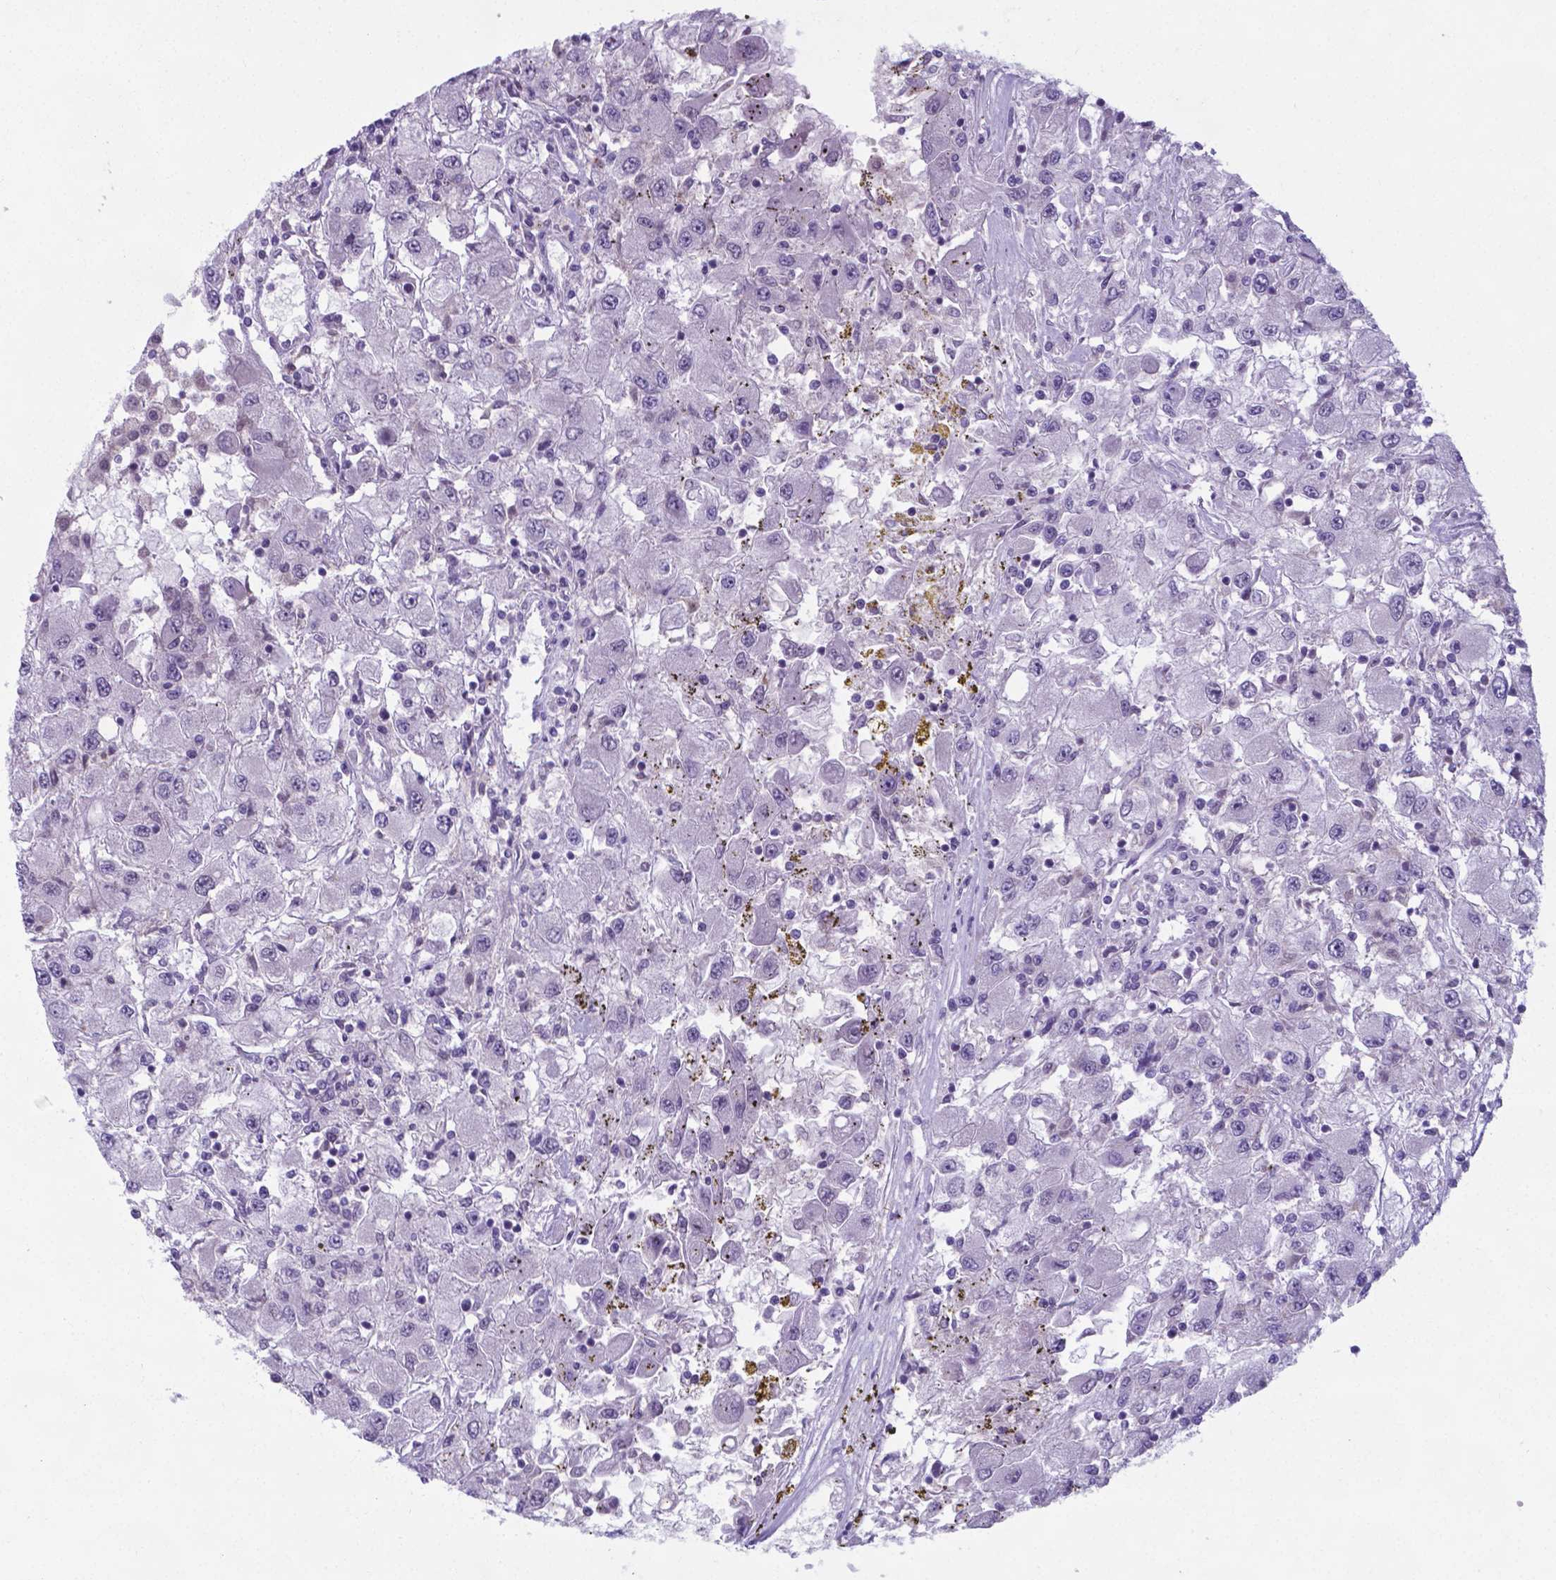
{"staining": {"intensity": "negative", "quantity": "none", "location": "none"}, "tissue": "renal cancer", "cell_type": "Tumor cells", "image_type": "cancer", "snomed": [{"axis": "morphology", "description": "Adenocarcinoma, NOS"}, {"axis": "topography", "description": "Kidney"}], "caption": "A high-resolution photomicrograph shows immunohistochemistry (IHC) staining of renal cancer (adenocarcinoma), which shows no significant positivity in tumor cells.", "gene": "AP5B1", "patient": {"sex": "female", "age": 67}}